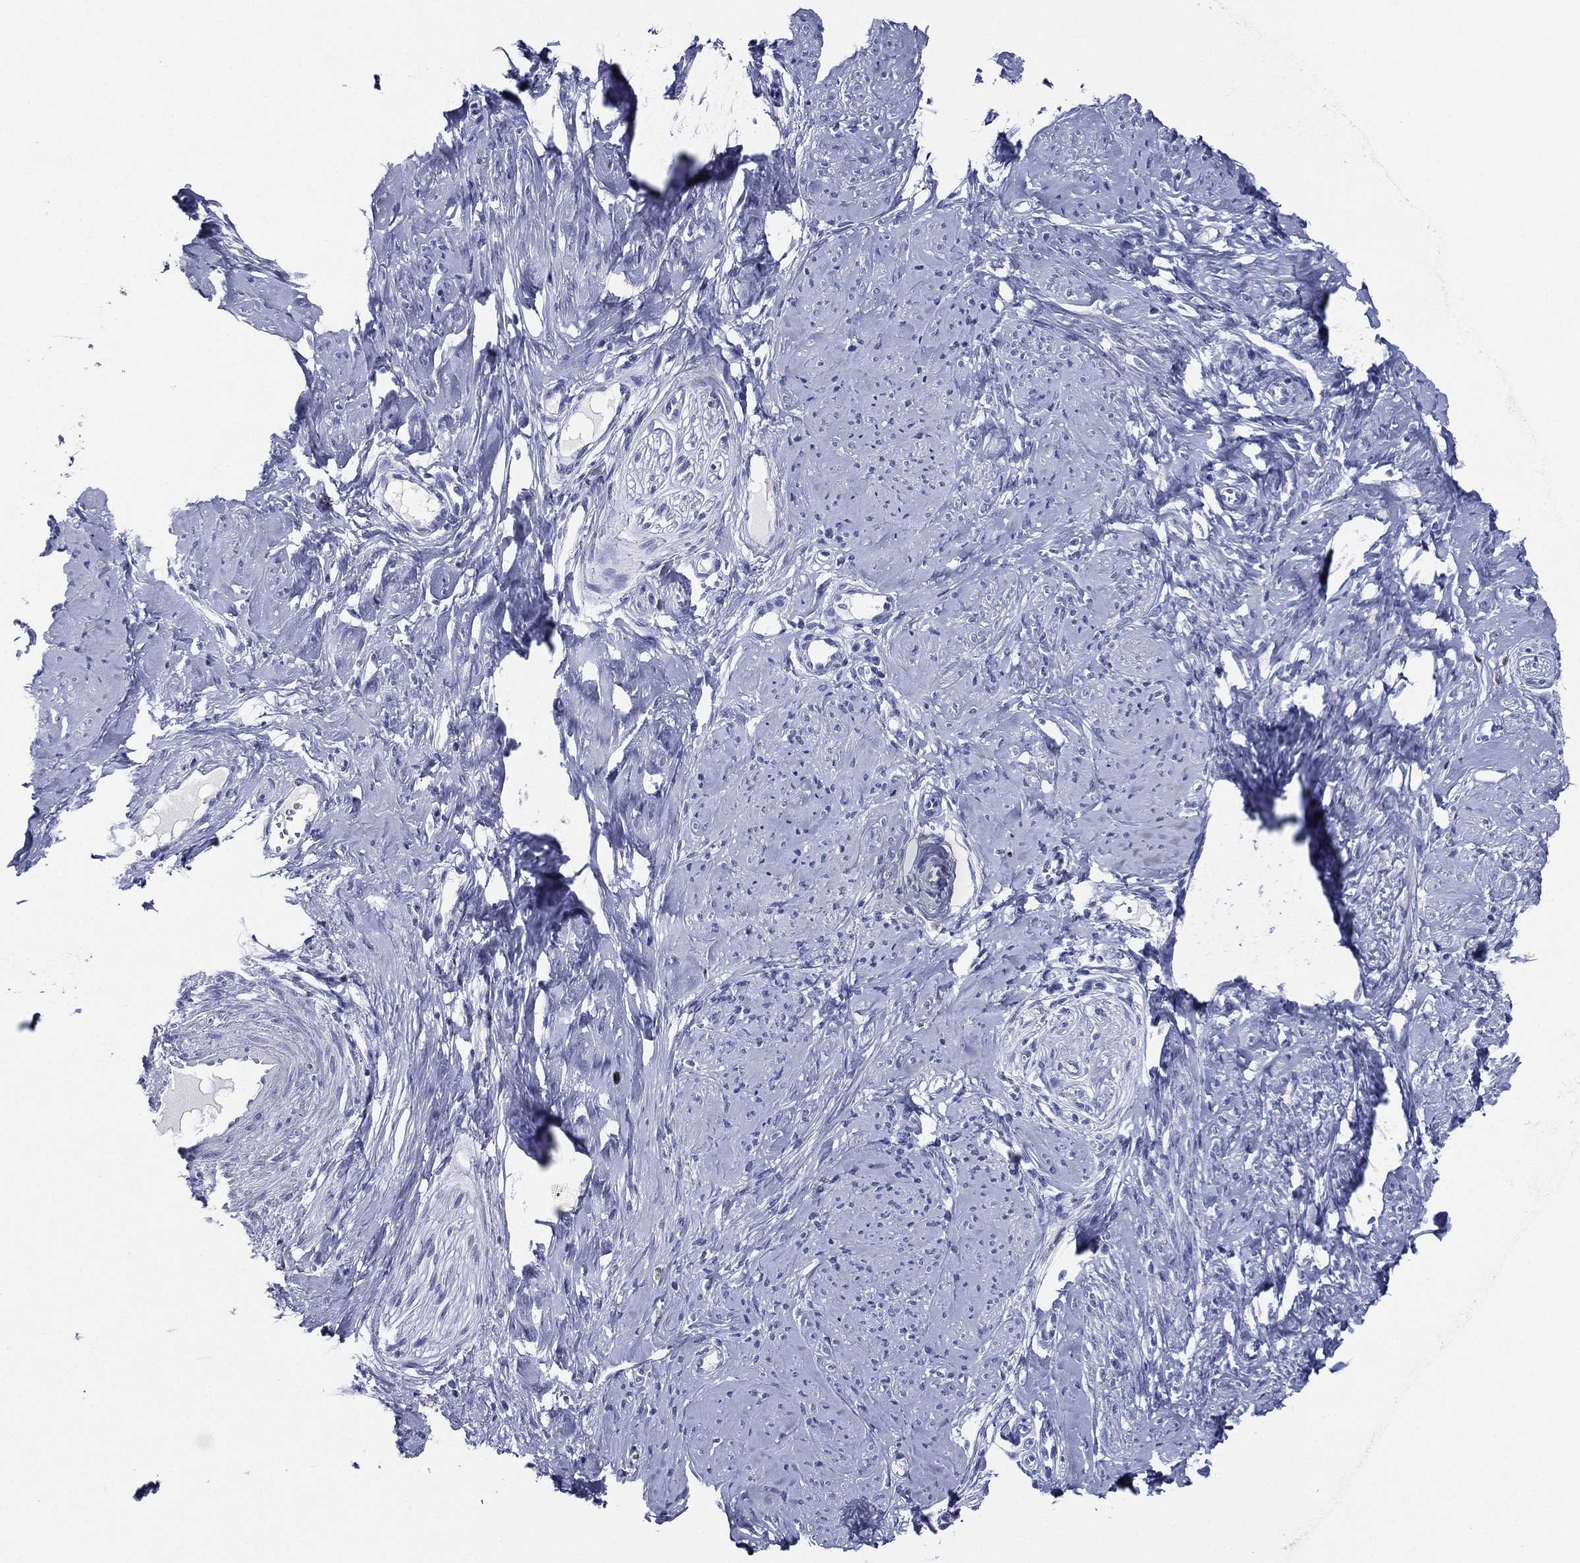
{"staining": {"intensity": "negative", "quantity": "none", "location": "none"}, "tissue": "smooth muscle", "cell_type": "Smooth muscle cells", "image_type": "normal", "snomed": [{"axis": "morphology", "description": "Normal tissue, NOS"}, {"axis": "topography", "description": "Smooth muscle"}], "caption": "High power microscopy photomicrograph of an IHC micrograph of benign smooth muscle, revealing no significant positivity in smooth muscle cells.", "gene": "TFAP2A", "patient": {"sex": "female", "age": 48}}